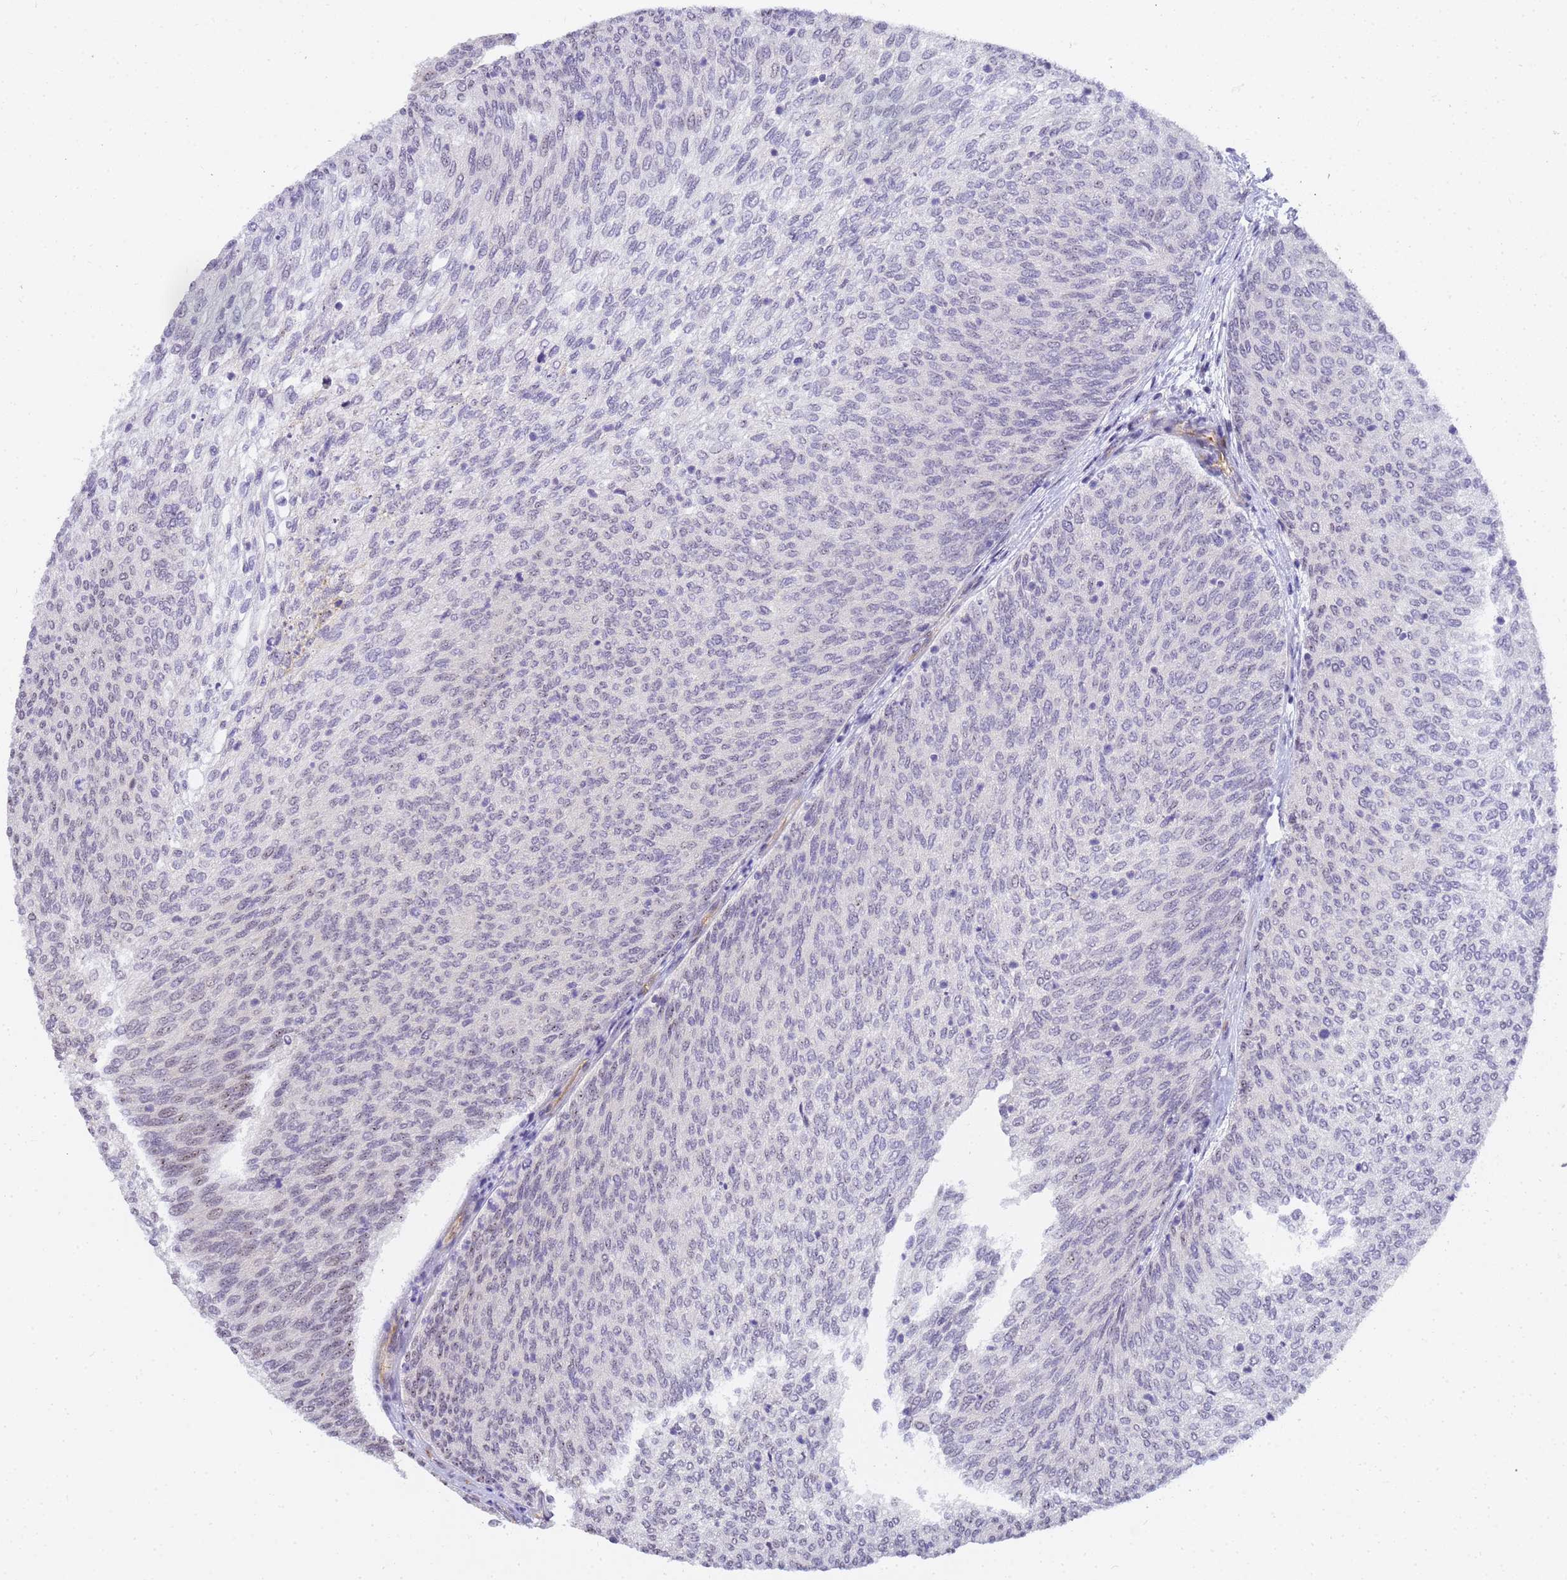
{"staining": {"intensity": "negative", "quantity": "none", "location": "none"}, "tissue": "urothelial cancer", "cell_type": "Tumor cells", "image_type": "cancer", "snomed": [{"axis": "morphology", "description": "Urothelial carcinoma, Low grade"}, {"axis": "topography", "description": "Urinary bladder"}], "caption": "DAB (3,3'-diaminobenzidine) immunohistochemical staining of human urothelial cancer displays no significant positivity in tumor cells.", "gene": "GON4L", "patient": {"sex": "female", "age": 79}}